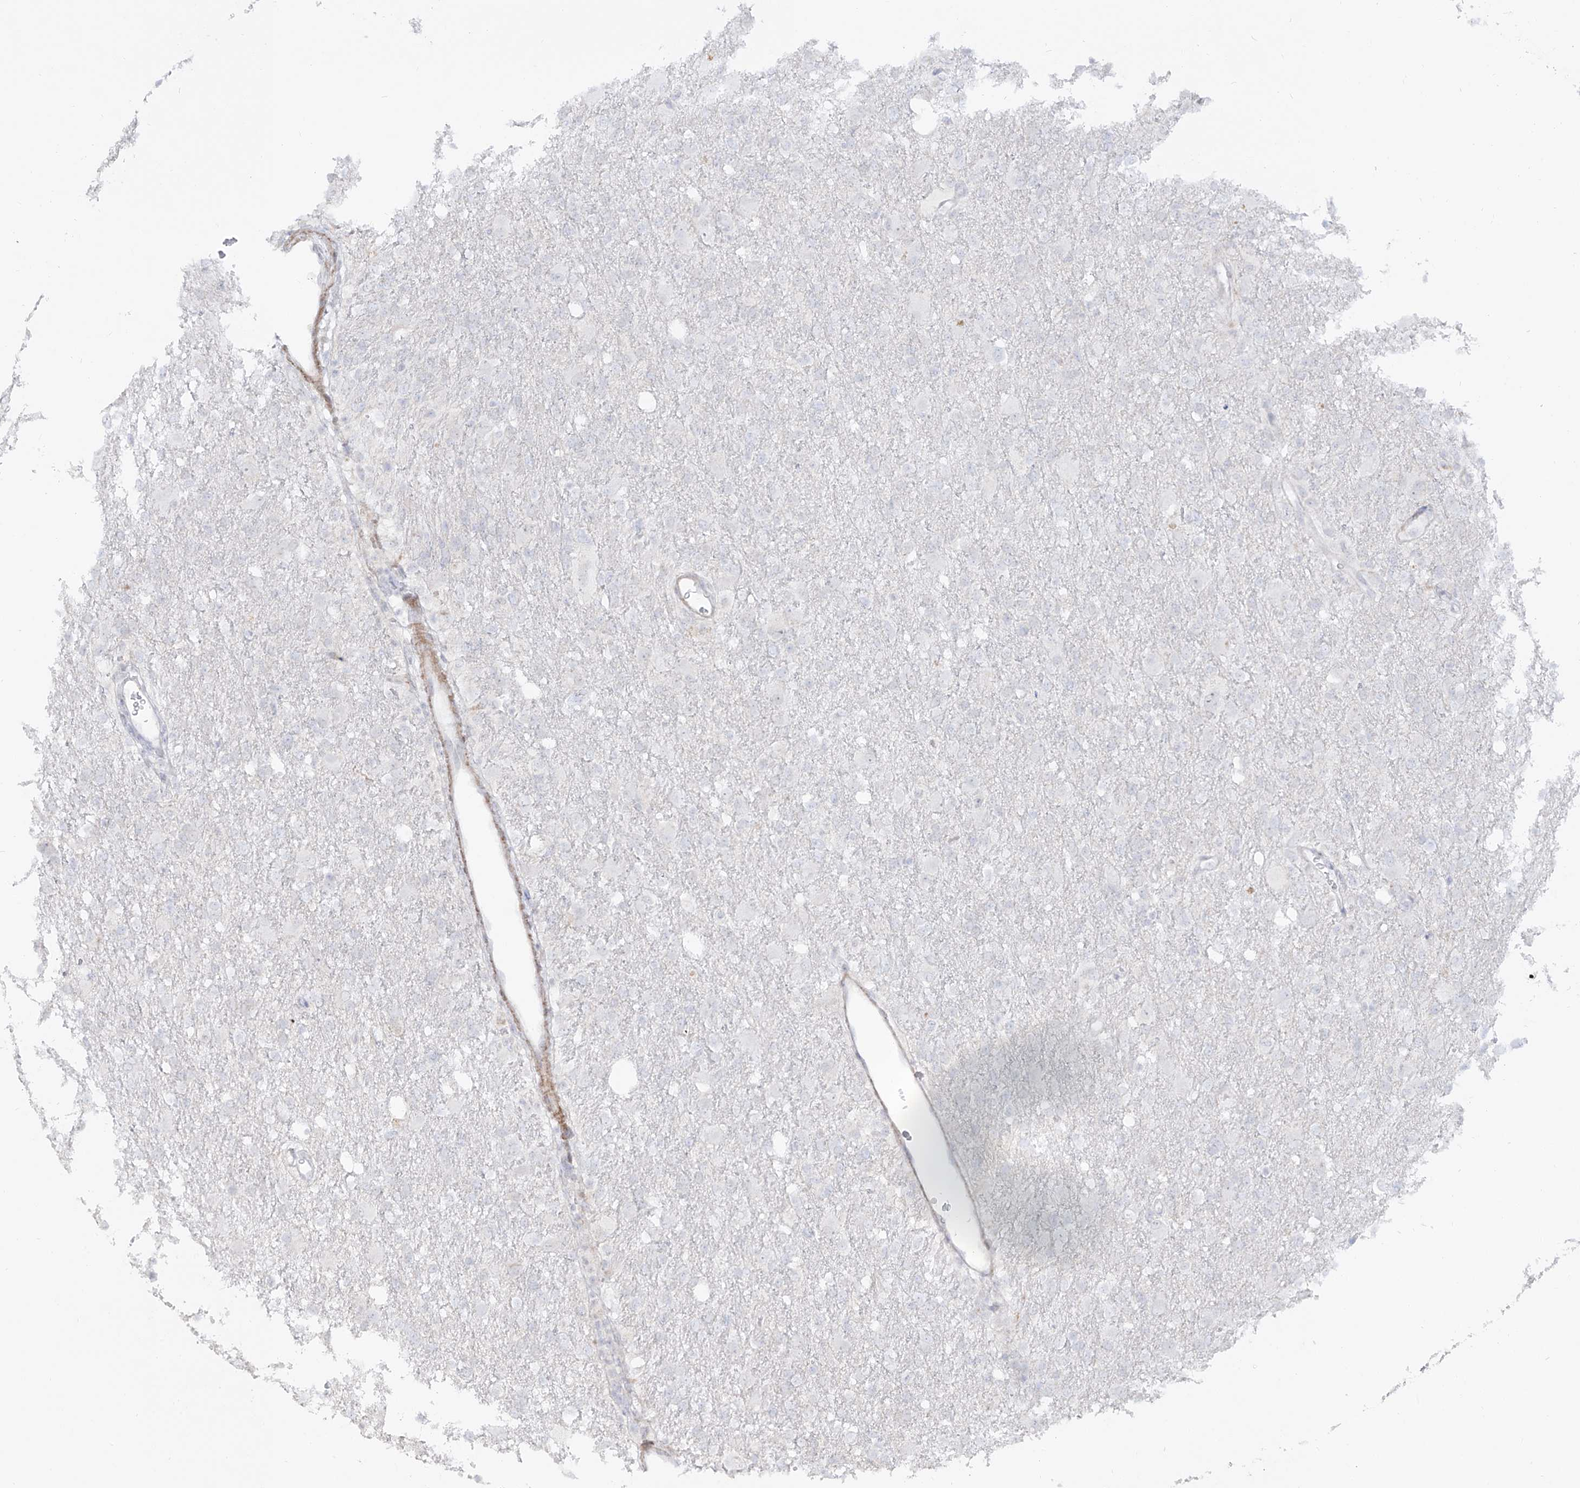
{"staining": {"intensity": "negative", "quantity": "none", "location": "none"}, "tissue": "glioma", "cell_type": "Tumor cells", "image_type": "cancer", "snomed": [{"axis": "morphology", "description": "Glioma, malignant, High grade"}, {"axis": "topography", "description": "Brain"}], "caption": "Tumor cells are negative for brown protein staining in glioma.", "gene": "ZNF180", "patient": {"sex": "female", "age": 57}}